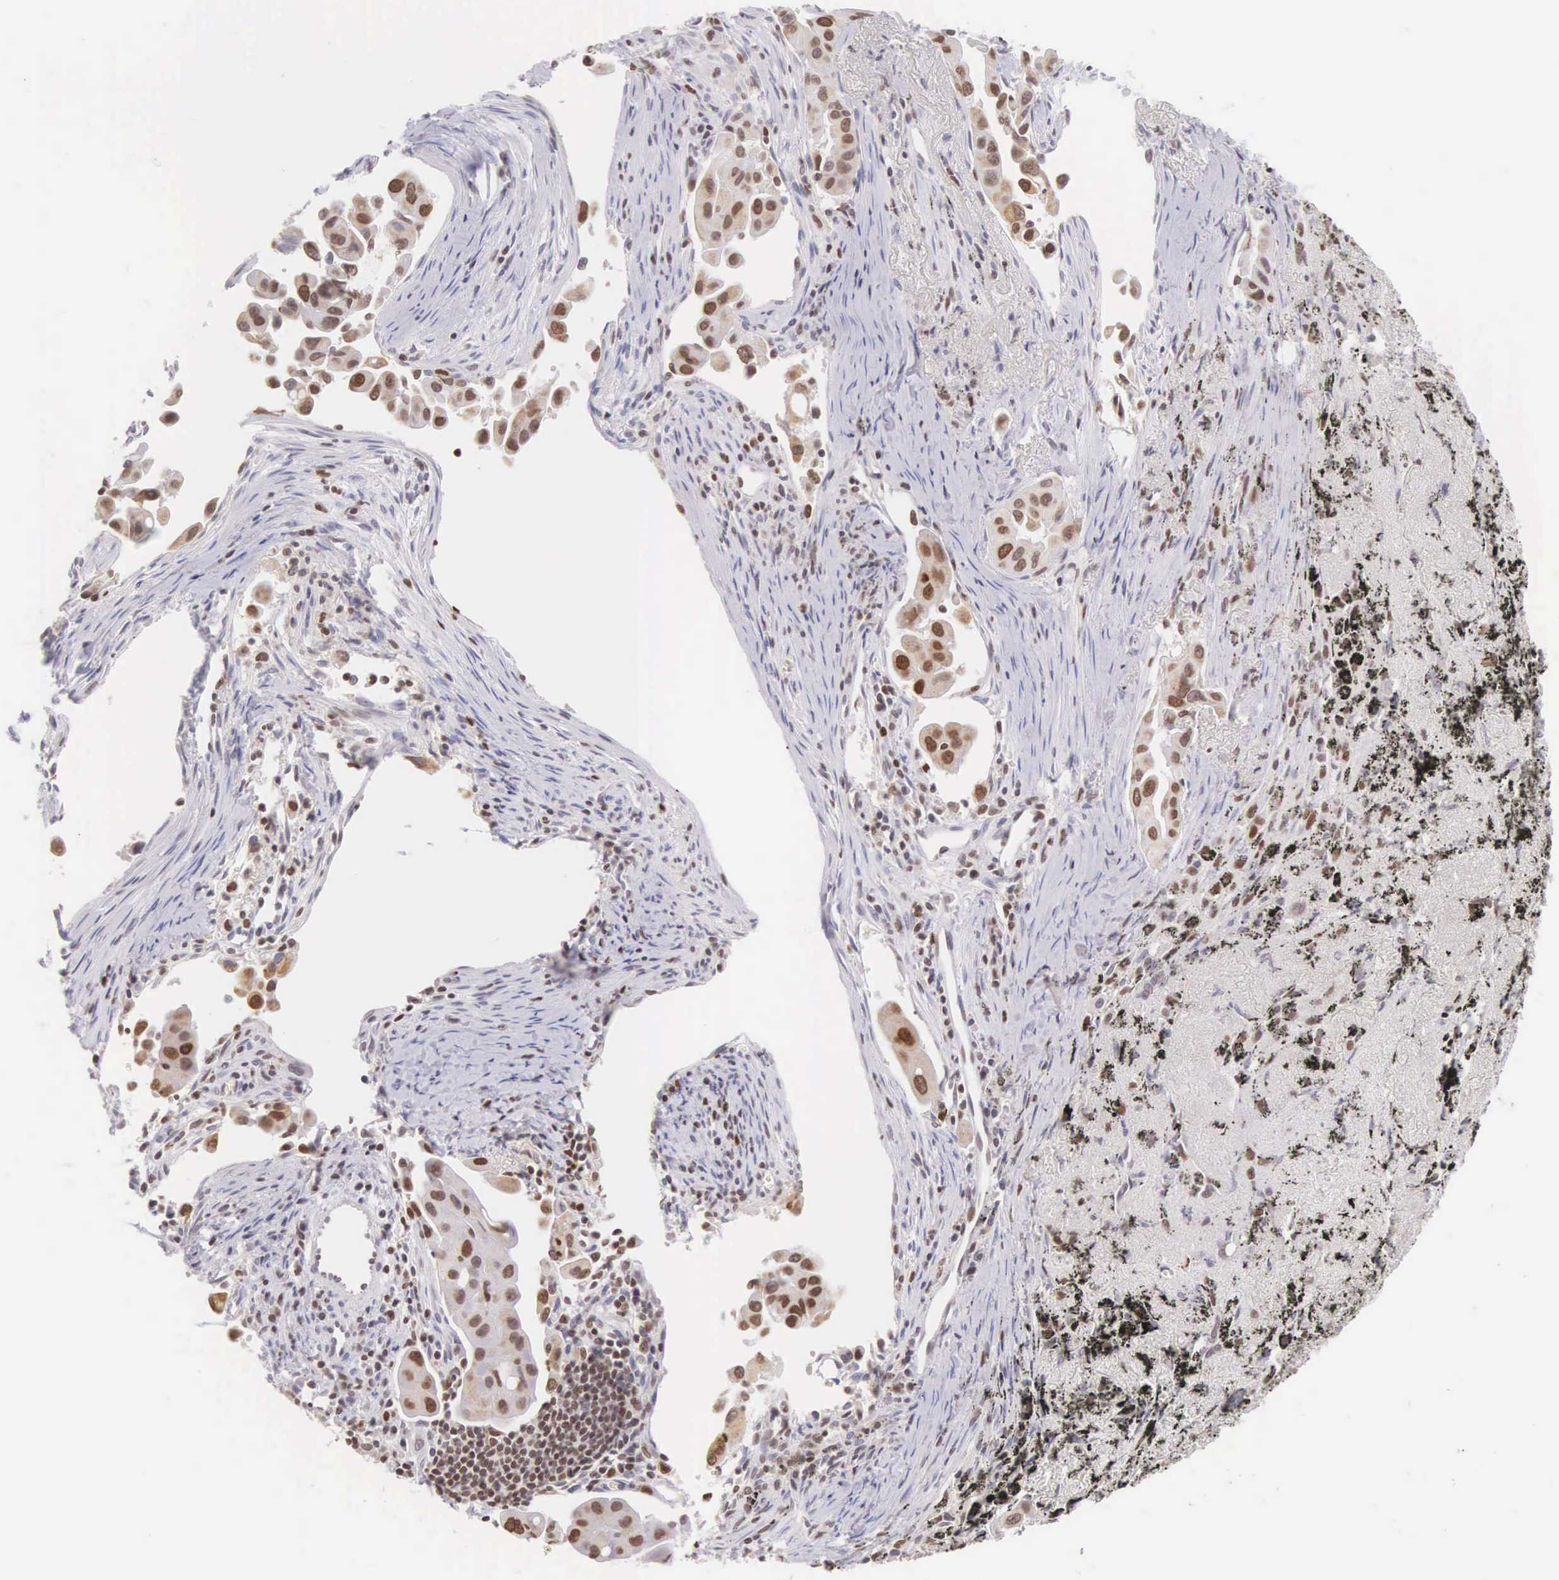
{"staining": {"intensity": "strong", "quantity": ">75%", "location": "cytoplasmic/membranous,nuclear"}, "tissue": "lung cancer", "cell_type": "Tumor cells", "image_type": "cancer", "snomed": [{"axis": "morphology", "description": "Adenocarcinoma, NOS"}, {"axis": "topography", "description": "Lung"}], "caption": "Protein staining by immunohistochemistry exhibits strong cytoplasmic/membranous and nuclear staining in approximately >75% of tumor cells in adenocarcinoma (lung).", "gene": "VRK1", "patient": {"sex": "male", "age": 68}}